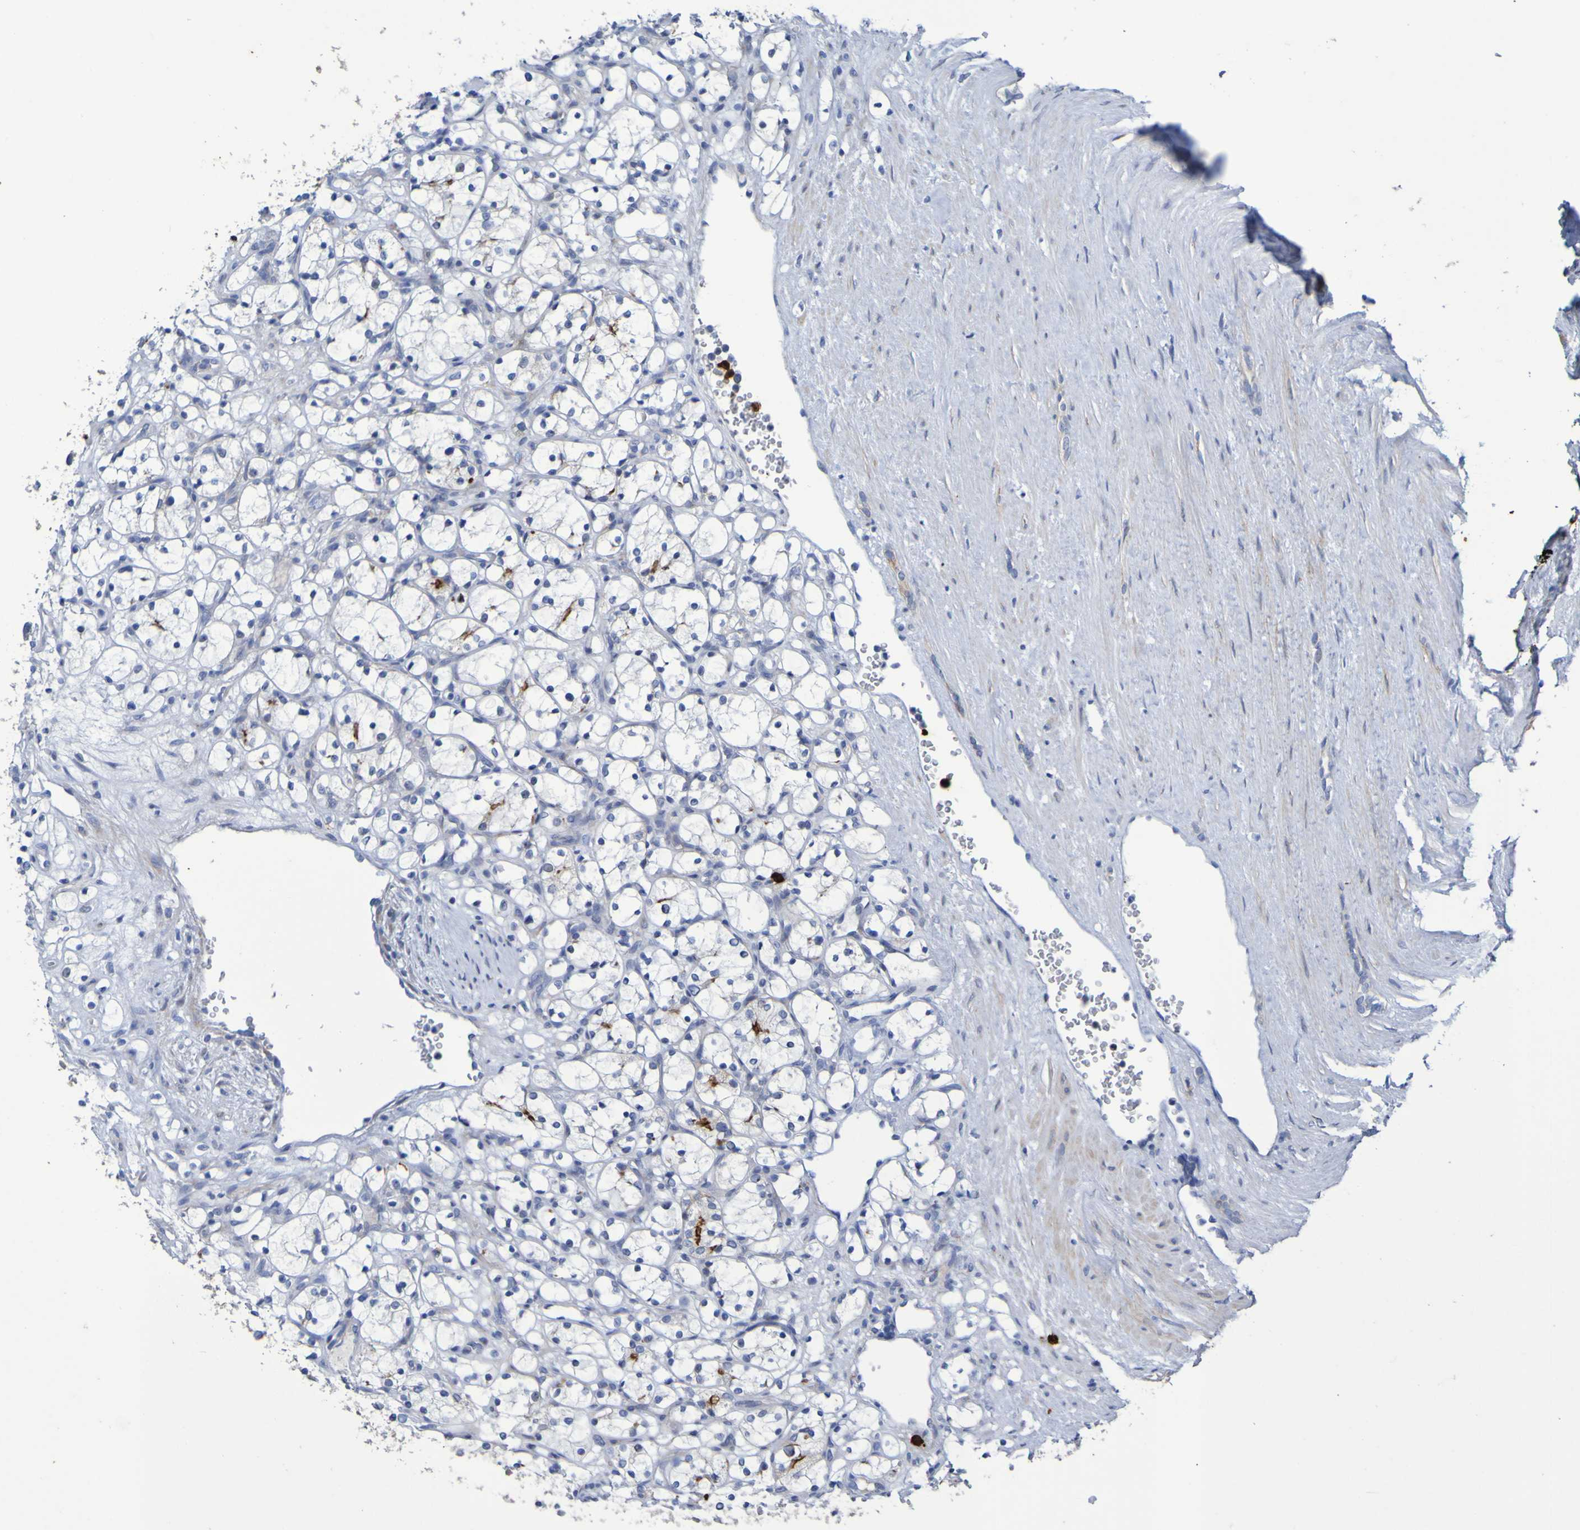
{"staining": {"intensity": "negative", "quantity": "none", "location": "none"}, "tissue": "renal cancer", "cell_type": "Tumor cells", "image_type": "cancer", "snomed": [{"axis": "morphology", "description": "Adenocarcinoma, NOS"}, {"axis": "topography", "description": "Kidney"}], "caption": "Tumor cells are negative for protein expression in human renal cancer (adenocarcinoma).", "gene": "C11orf24", "patient": {"sex": "female", "age": 69}}